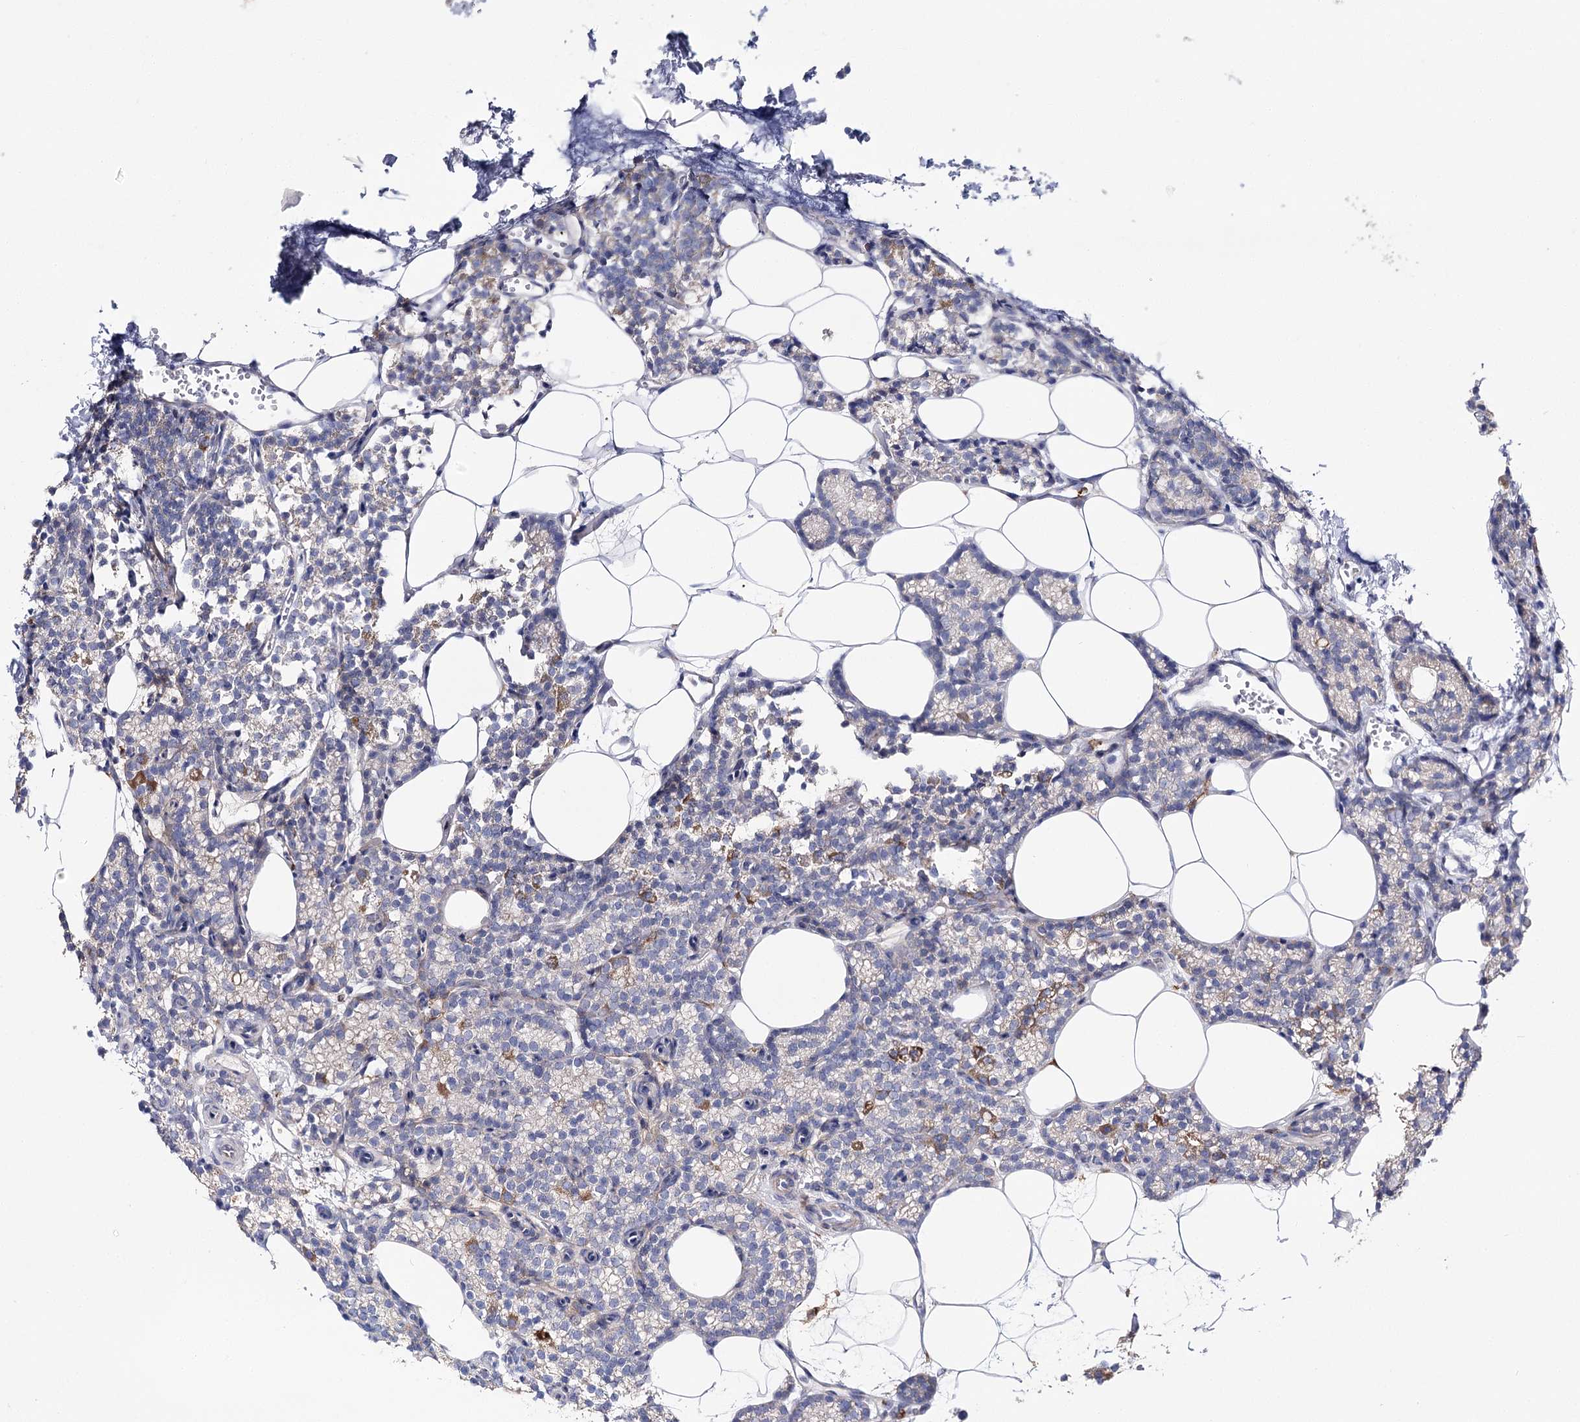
{"staining": {"intensity": "moderate", "quantity": "<25%", "location": "cytoplasmic/membranous"}, "tissue": "parathyroid gland", "cell_type": "Glandular cells", "image_type": "normal", "snomed": [{"axis": "morphology", "description": "Normal tissue, NOS"}, {"axis": "topography", "description": "Parathyroid gland"}], "caption": "Parathyroid gland stained with DAB (3,3'-diaminobenzidine) IHC shows low levels of moderate cytoplasmic/membranous expression in about <25% of glandular cells.", "gene": "NRAP", "patient": {"sex": "male", "age": 58}}